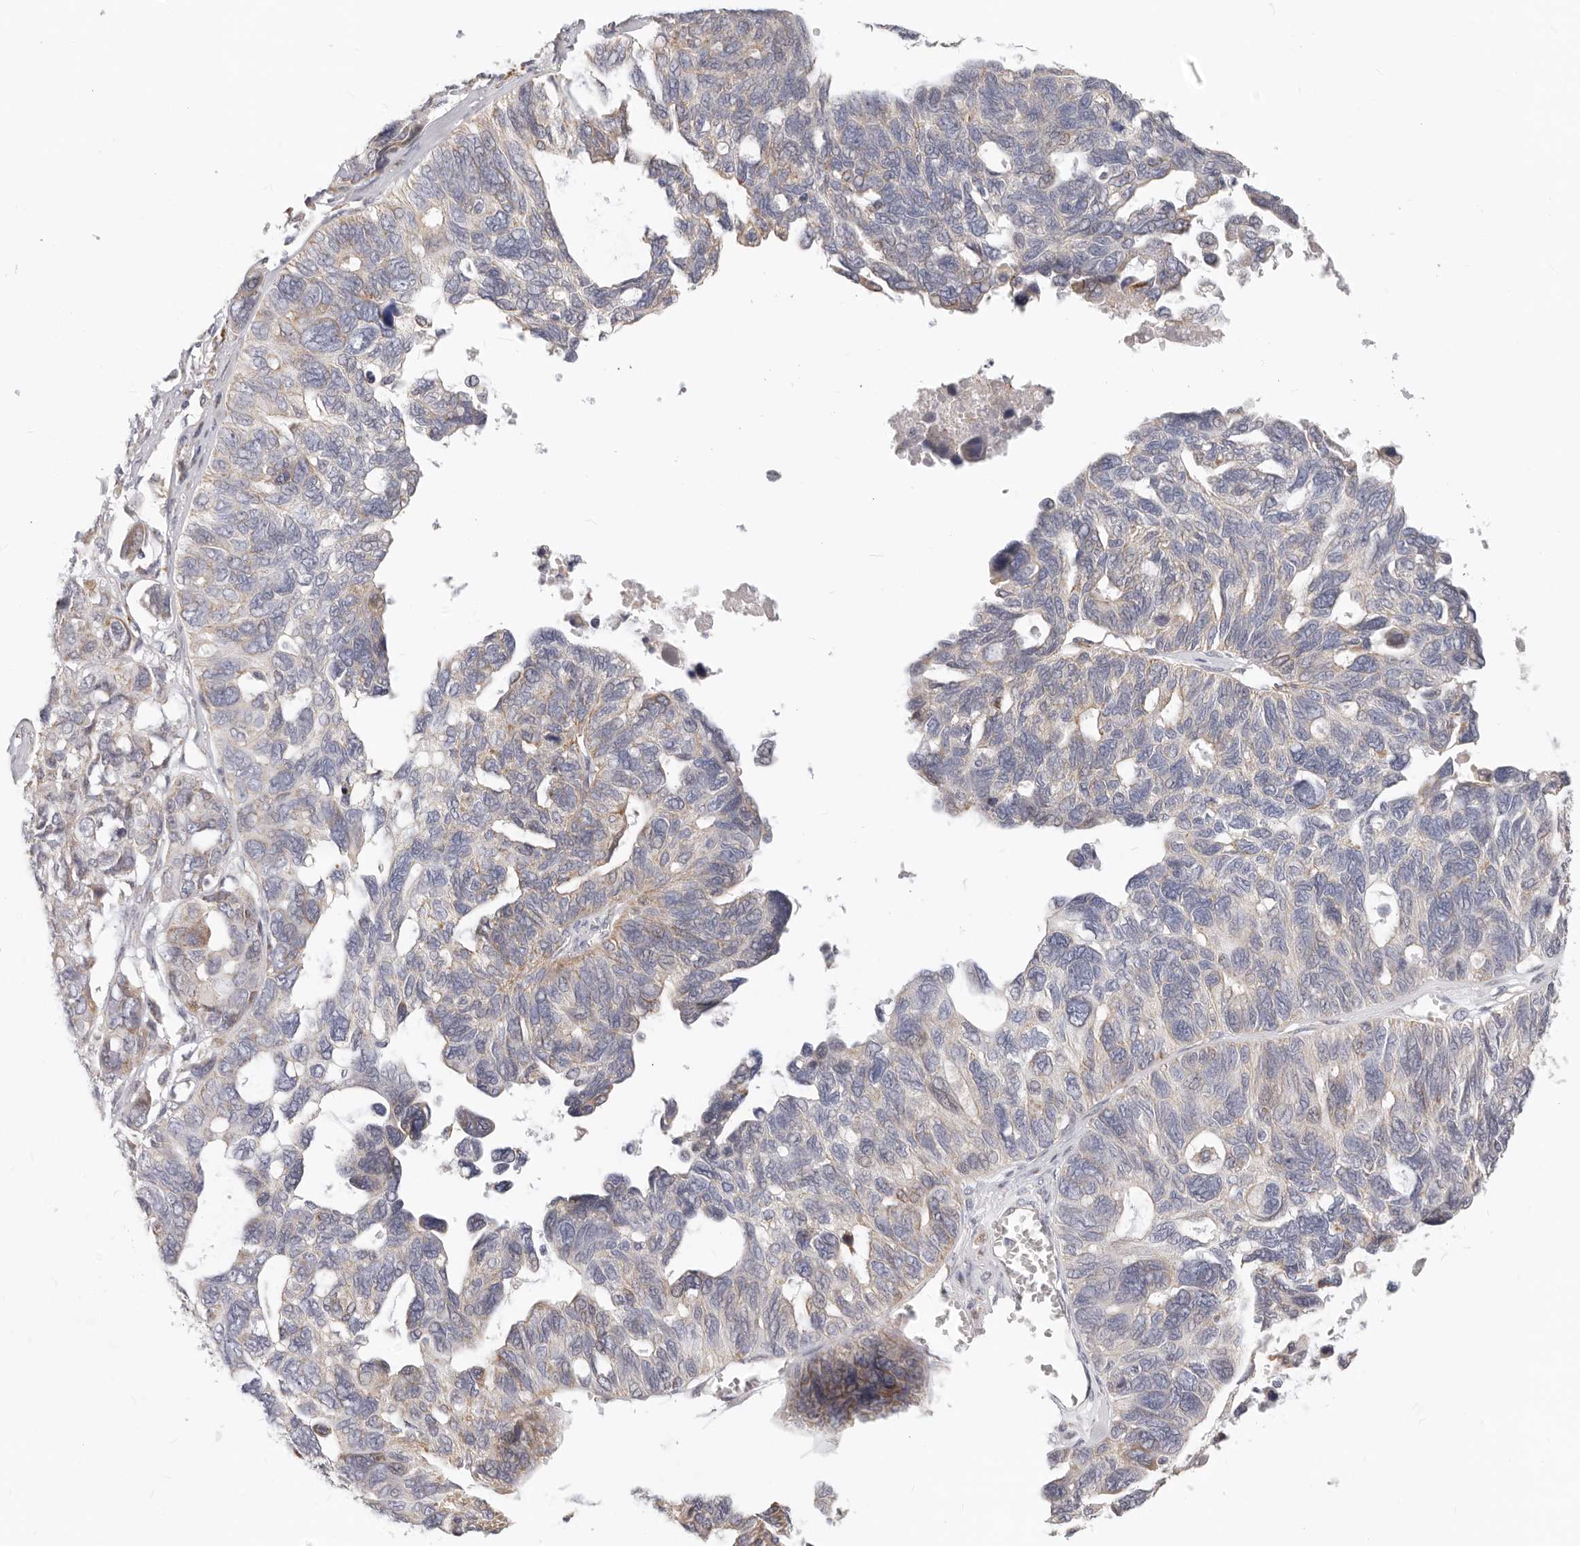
{"staining": {"intensity": "strong", "quantity": "<25%", "location": "cytoplasmic/membranous"}, "tissue": "ovarian cancer", "cell_type": "Tumor cells", "image_type": "cancer", "snomed": [{"axis": "morphology", "description": "Cystadenocarcinoma, serous, NOS"}, {"axis": "topography", "description": "Ovary"}], "caption": "Immunohistochemical staining of ovarian cancer demonstrates medium levels of strong cytoplasmic/membranous expression in about <25% of tumor cells.", "gene": "AFDN", "patient": {"sex": "female", "age": 79}}